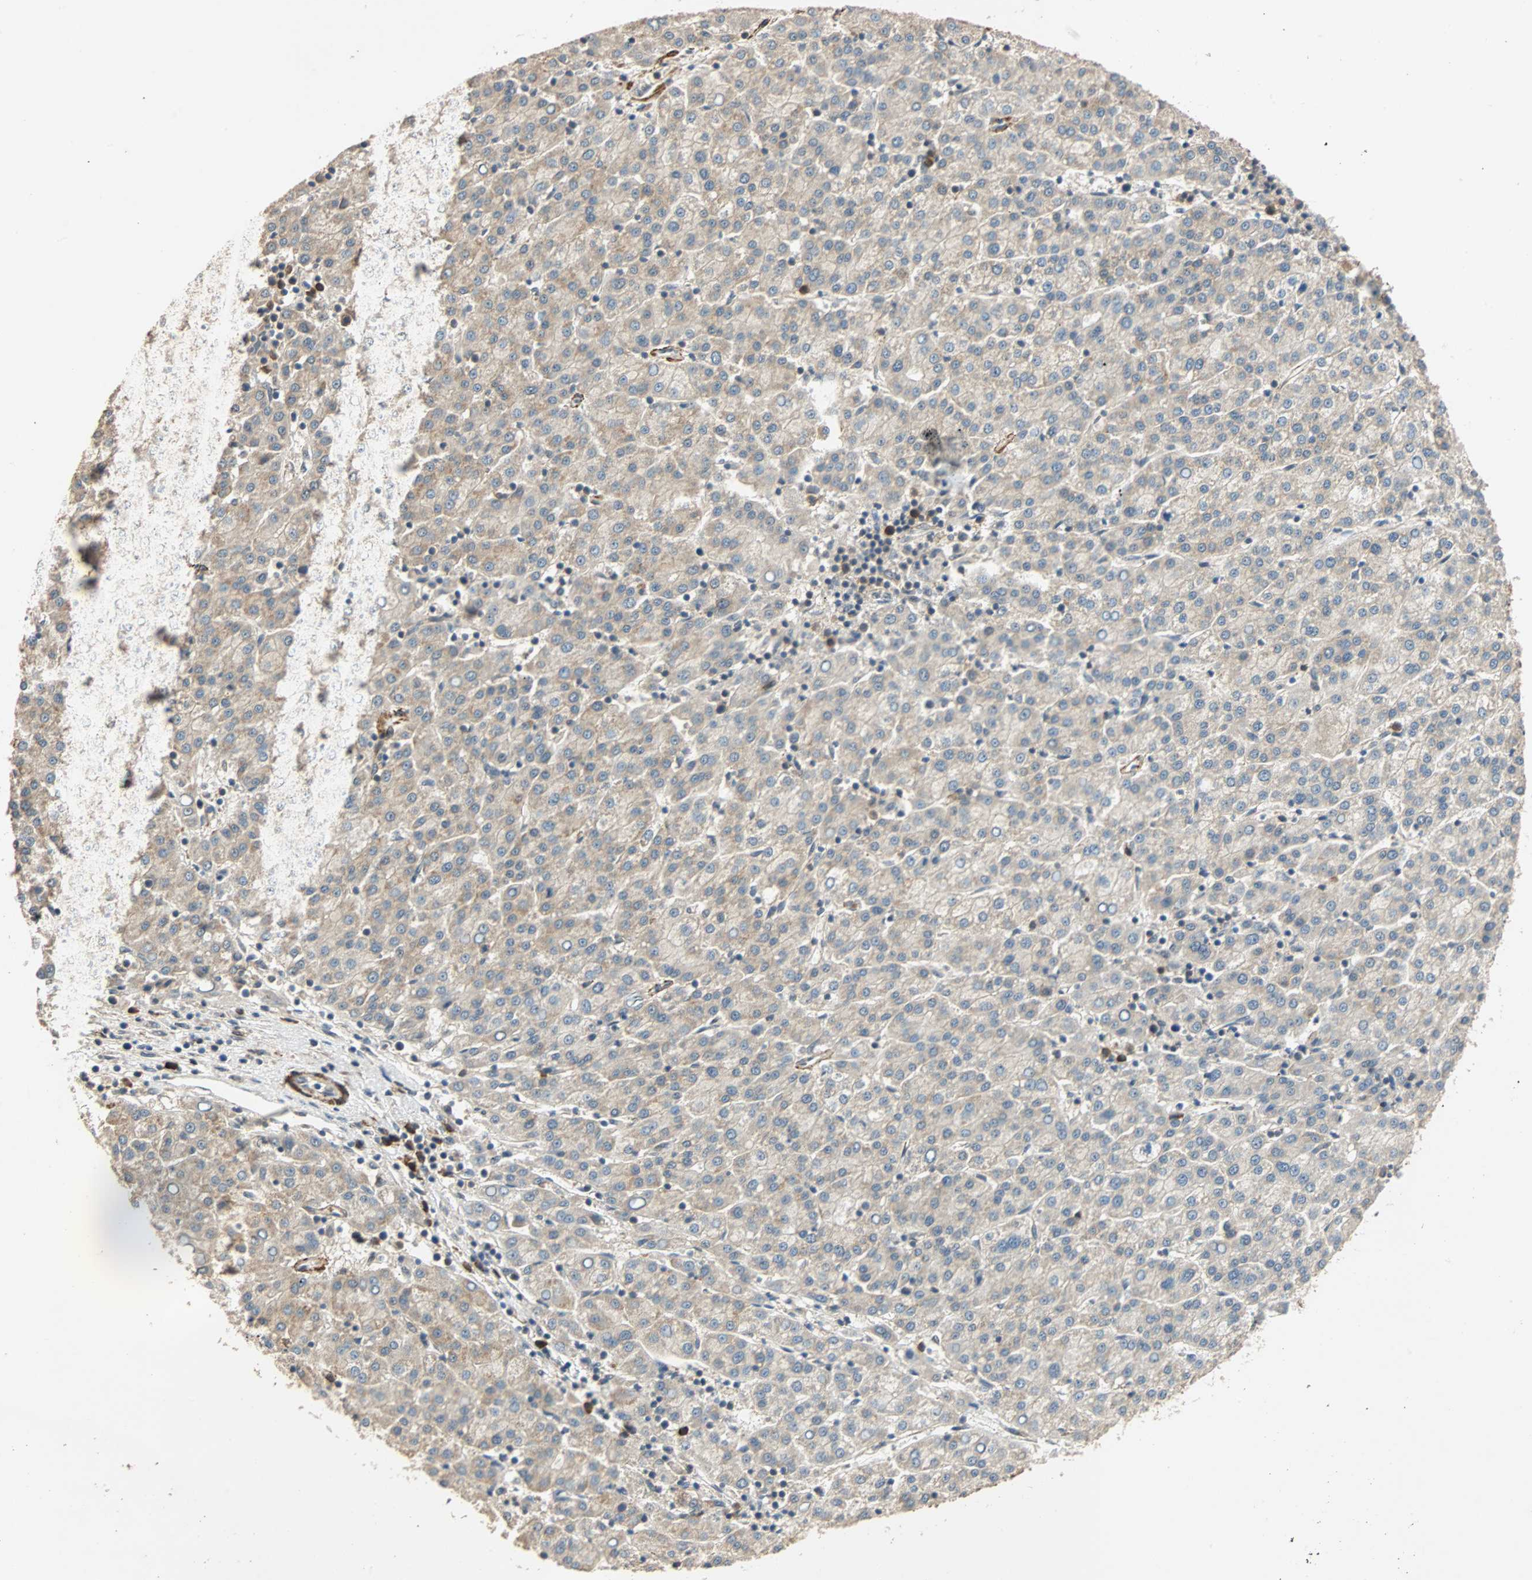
{"staining": {"intensity": "negative", "quantity": "none", "location": "none"}, "tissue": "liver cancer", "cell_type": "Tumor cells", "image_type": "cancer", "snomed": [{"axis": "morphology", "description": "Carcinoma, Hepatocellular, NOS"}, {"axis": "topography", "description": "Liver"}], "caption": "This is an immunohistochemistry histopathology image of human hepatocellular carcinoma (liver). There is no expression in tumor cells.", "gene": "QSER1", "patient": {"sex": "female", "age": 58}}